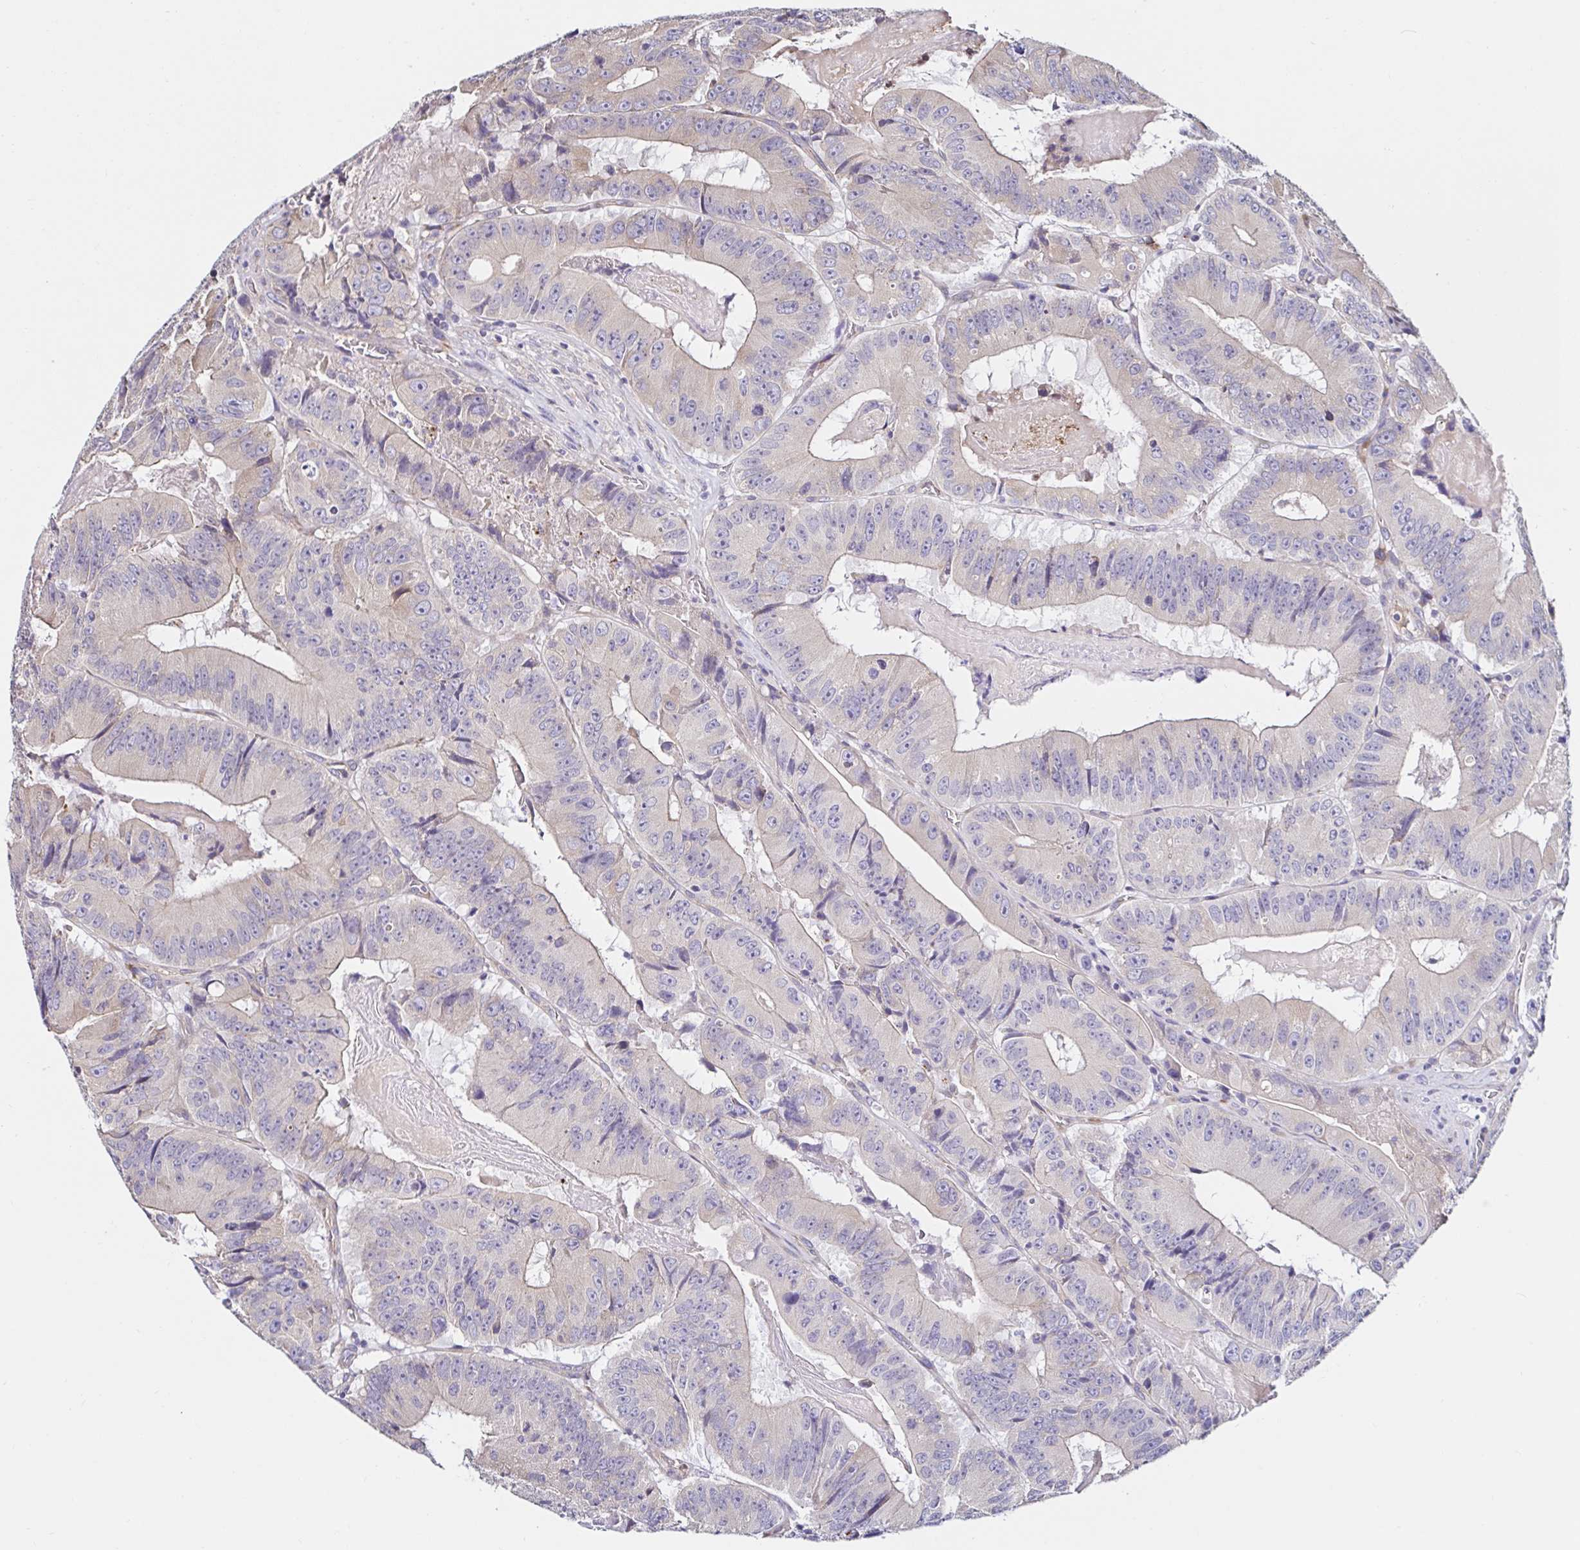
{"staining": {"intensity": "weak", "quantity": "25%-75%", "location": "cytoplasmic/membranous"}, "tissue": "colorectal cancer", "cell_type": "Tumor cells", "image_type": "cancer", "snomed": [{"axis": "morphology", "description": "Adenocarcinoma, NOS"}, {"axis": "topography", "description": "Colon"}], "caption": "Immunohistochemical staining of human colorectal cancer (adenocarcinoma) shows low levels of weak cytoplasmic/membranous protein expression in about 25%-75% of tumor cells. (Stains: DAB in brown, nuclei in blue, Microscopy: brightfield microscopy at high magnification).", "gene": "VSIG2", "patient": {"sex": "female", "age": 86}}